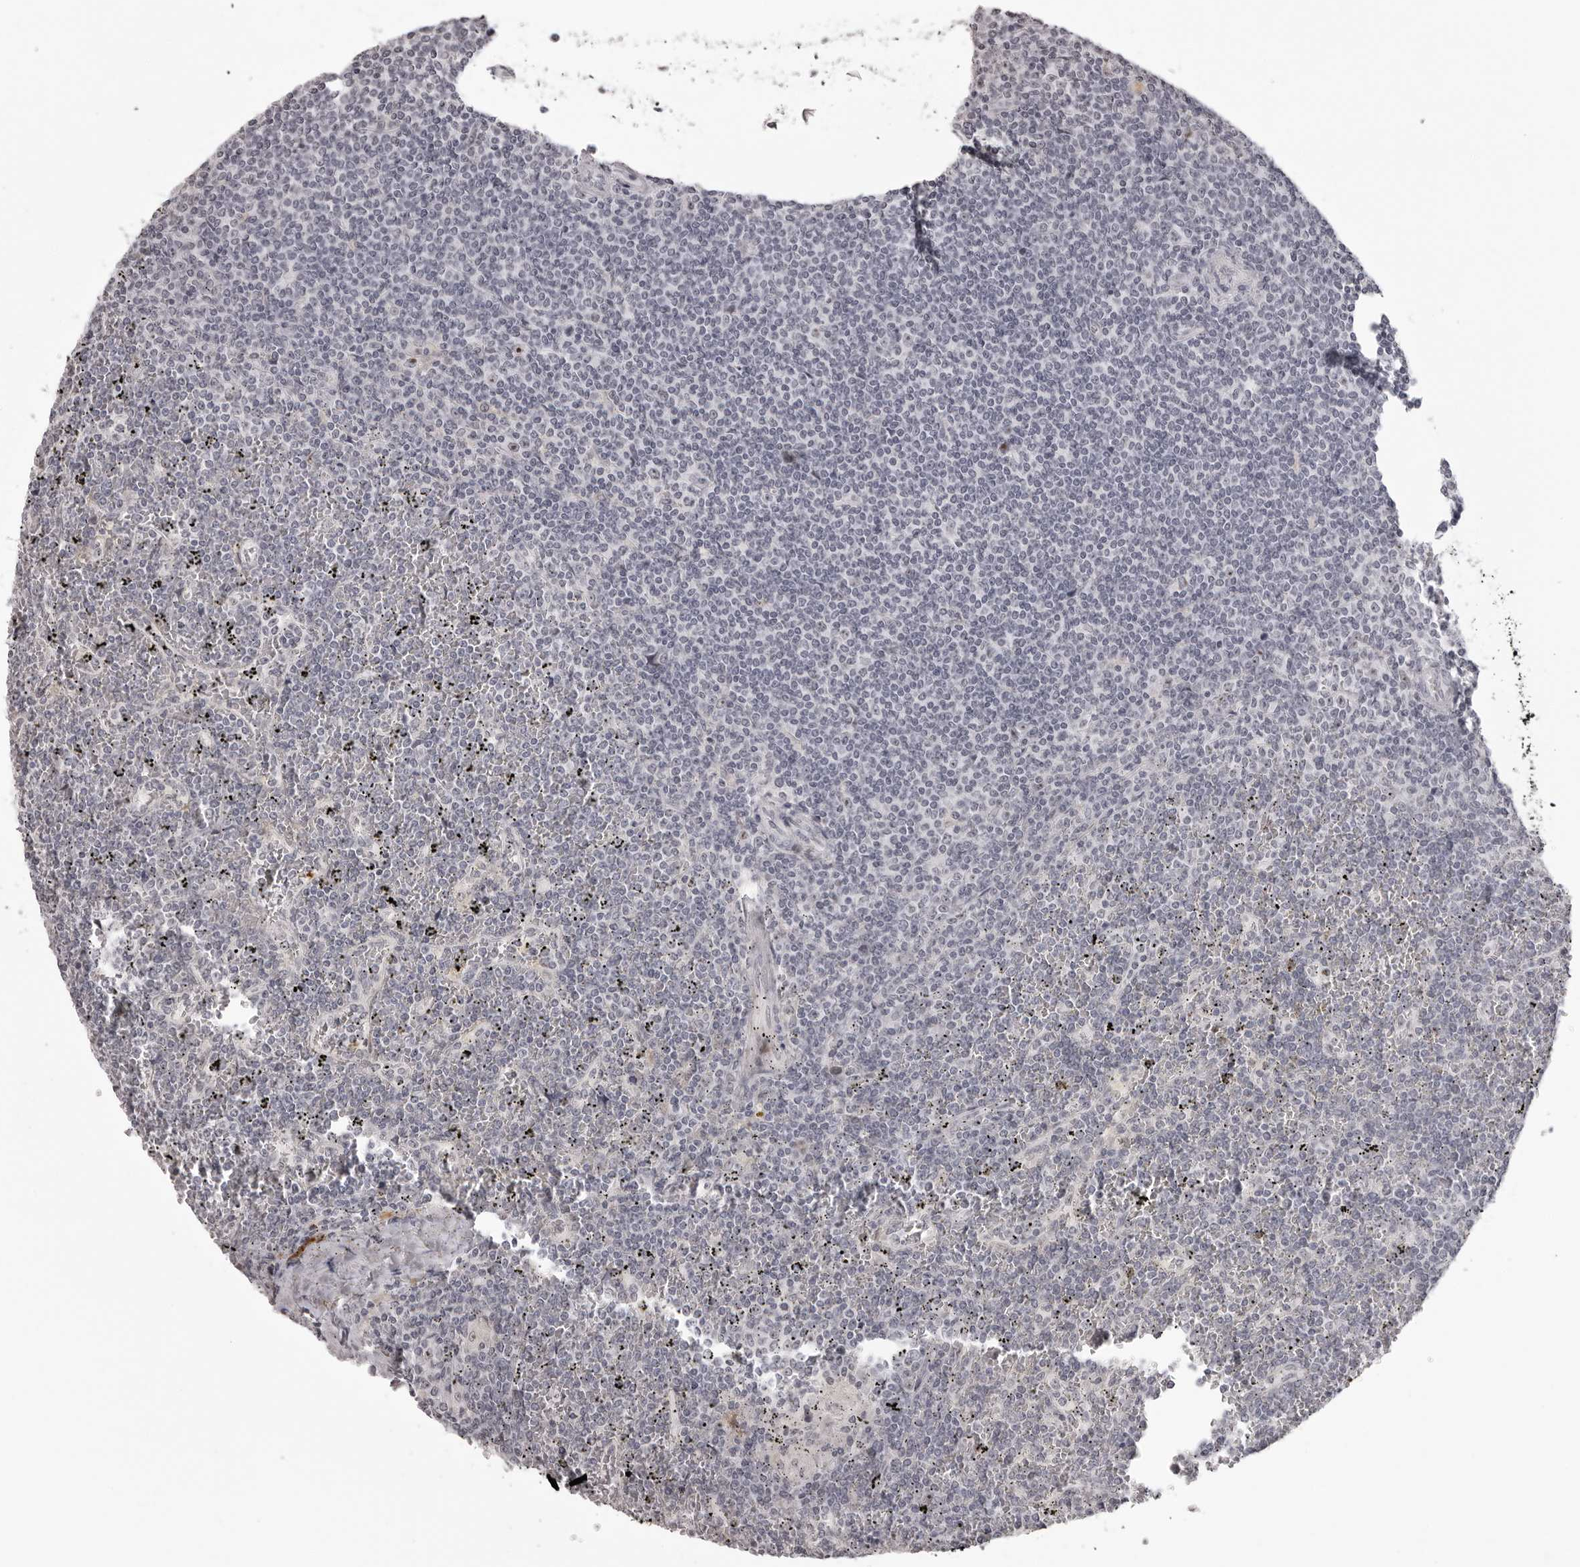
{"staining": {"intensity": "negative", "quantity": "none", "location": "none"}, "tissue": "lymphoma", "cell_type": "Tumor cells", "image_type": "cancer", "snomed": [{"axis": "morphology", "description": "Malignant lymphoma, non-Hodgkin's type, Low grade"}, {"axis": "topography", "description": "Spleen"}], "caption": "The histopathology image demonstrates no significant staining in tumor cells of lymphoma. Nuclei are stained in blue.", "gene": "HELZ", "patient": {"sex": "female", "age": 19}}